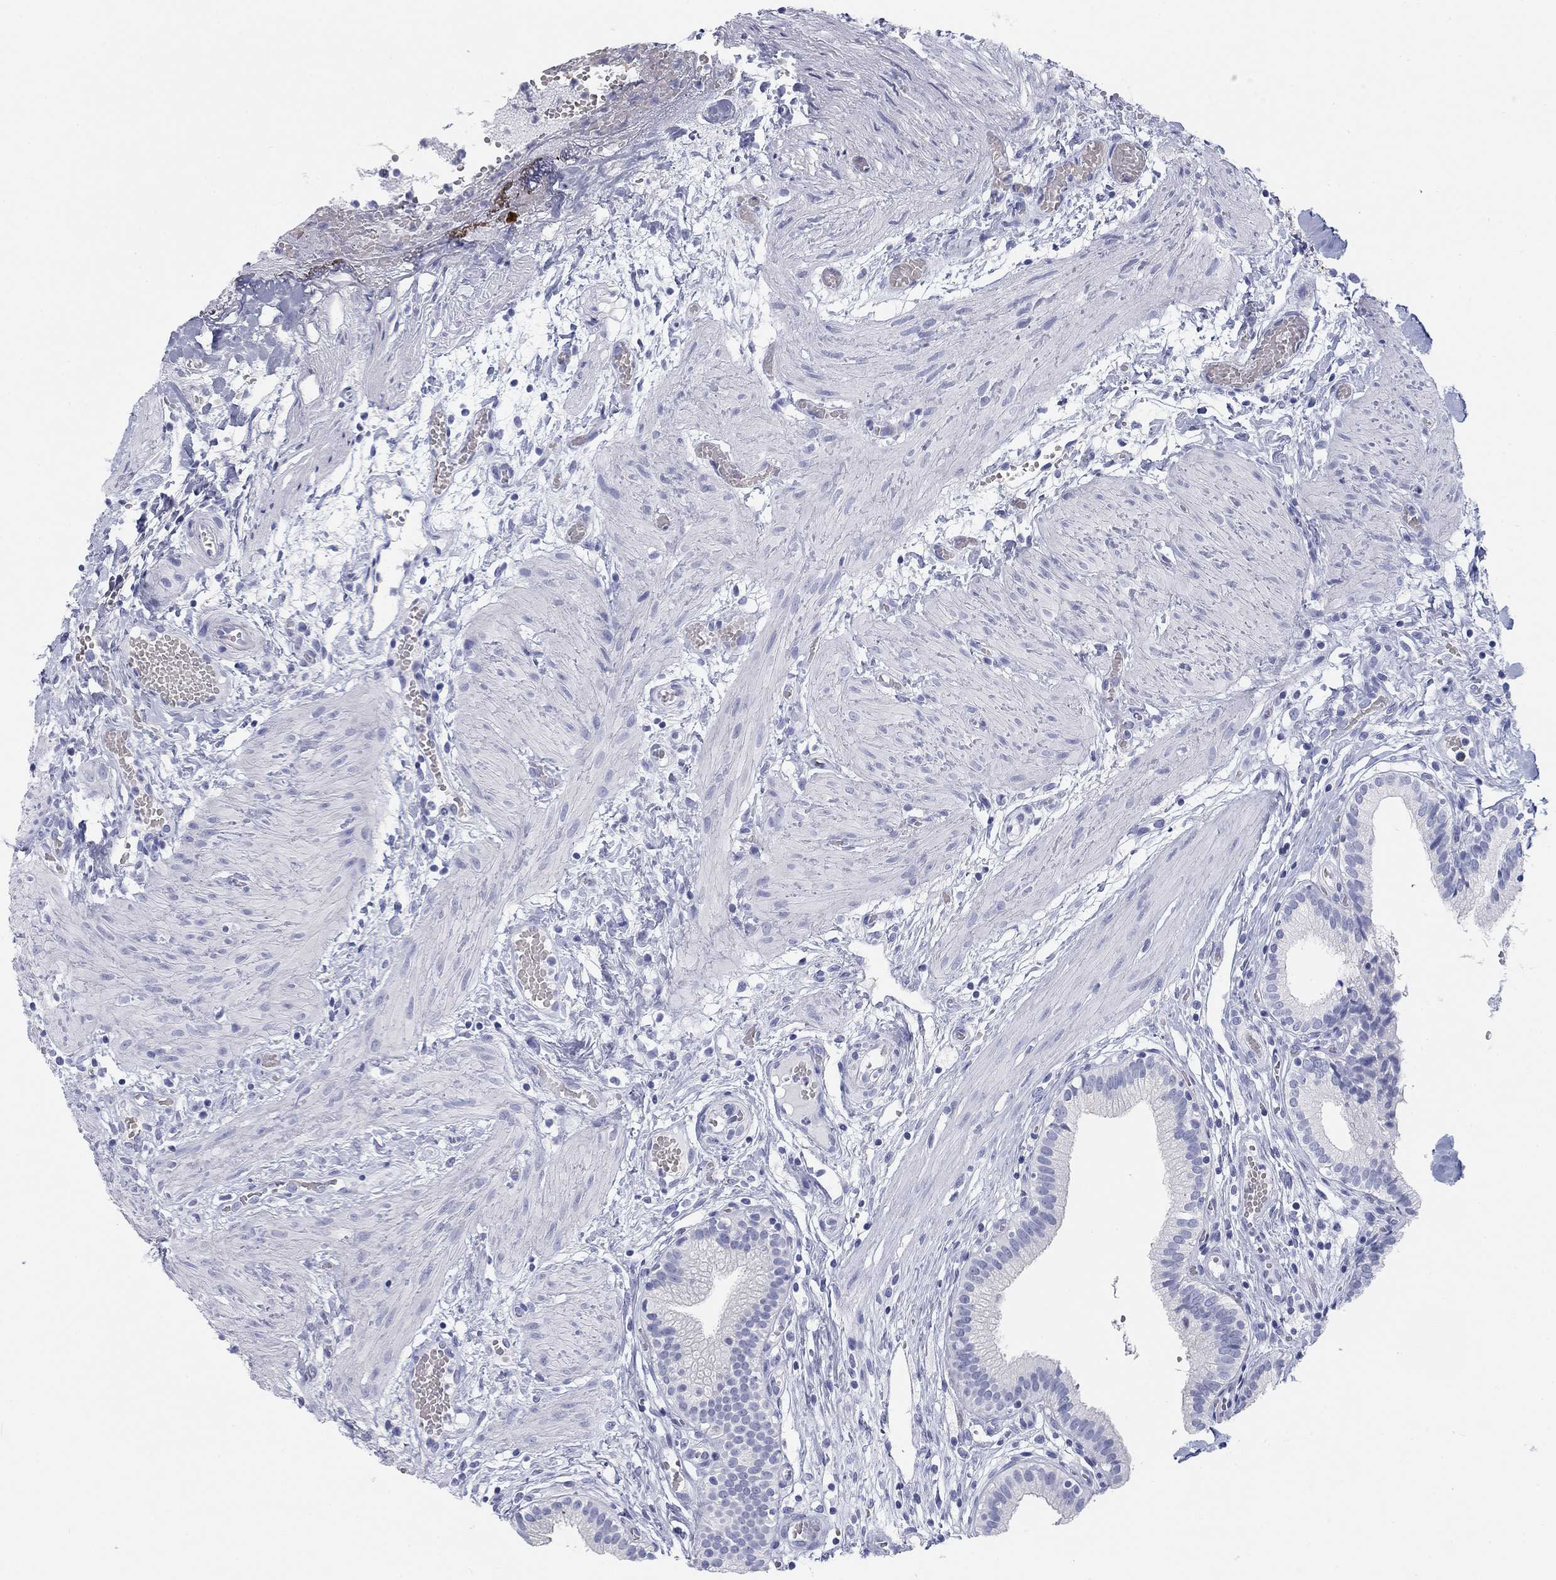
{"staining": {"intensity": "negative", "quantity": "none", "location": "none"}, "tissue": "gallbladder", "cell_type": "Glandular cells", "image_type": "normal", "snomed": [{"axis": "morphology", "description": "Normal tissue, NOS"}, {"axis": "topography", "description": "Gallbladder"}], "caption": "This is an IHC photomicrograph of benign gallbladder. There is no expression in glandular cells.", "gene": "CALB1", "patient": {"sex": "female", "age": 24}}